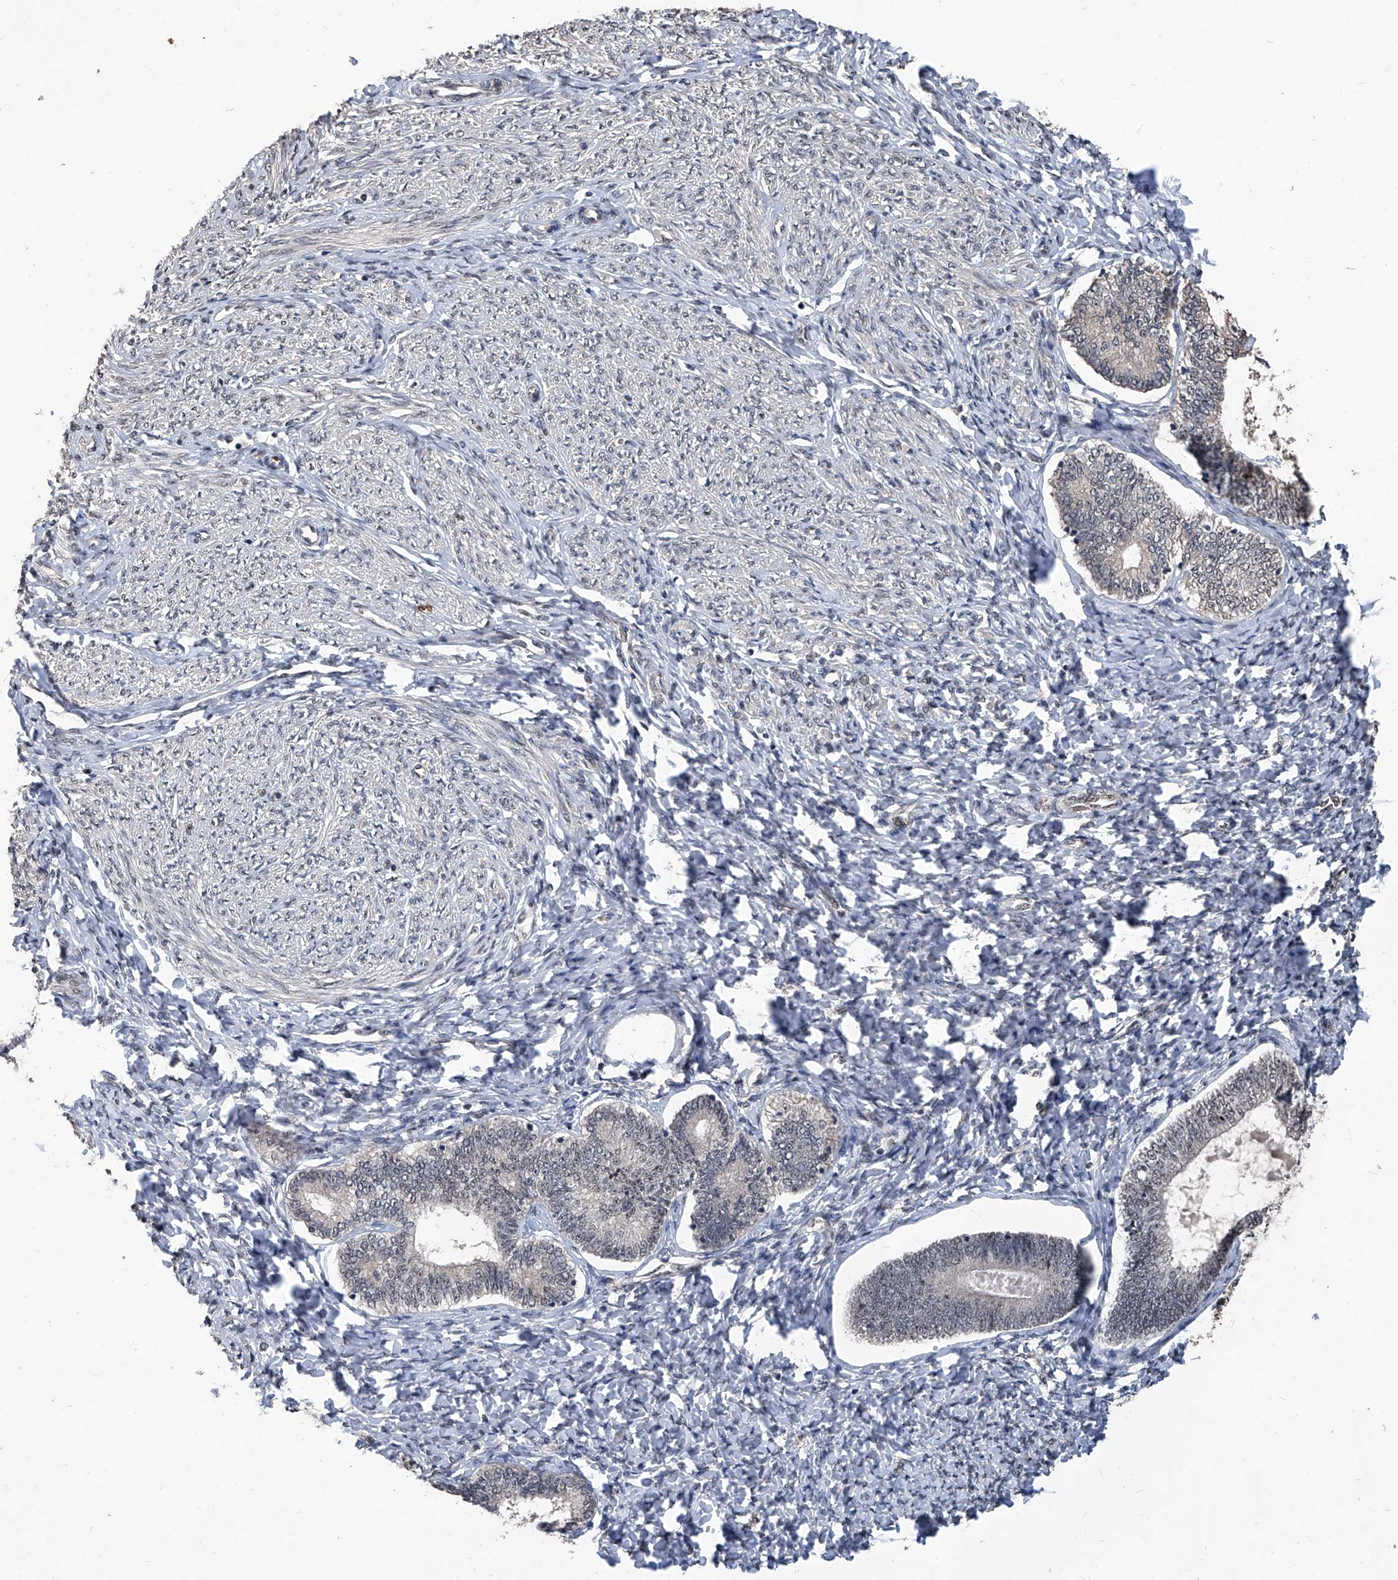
{"staining": {"intensity": "strong", "quantity": "25%-75%", "location": "nuclear"}, "tissue": "endometrium", "cell_type": "Cells in endometrial stroma", "image_type": "normal", "snomed": [{"axis": "morphology", "description": "Normal tissue, NOS"}, {"axis": "topography", "description": "Endometrium"}], "caption": "This micrograph displays immunohistochemistry staining of unremarkable human endometrium, with high strong nuclear expression in about 25%-75% of cells in endometrial stroma.", "gene": "DDX39B", "patient": {"sex": "female", "age": 72}}